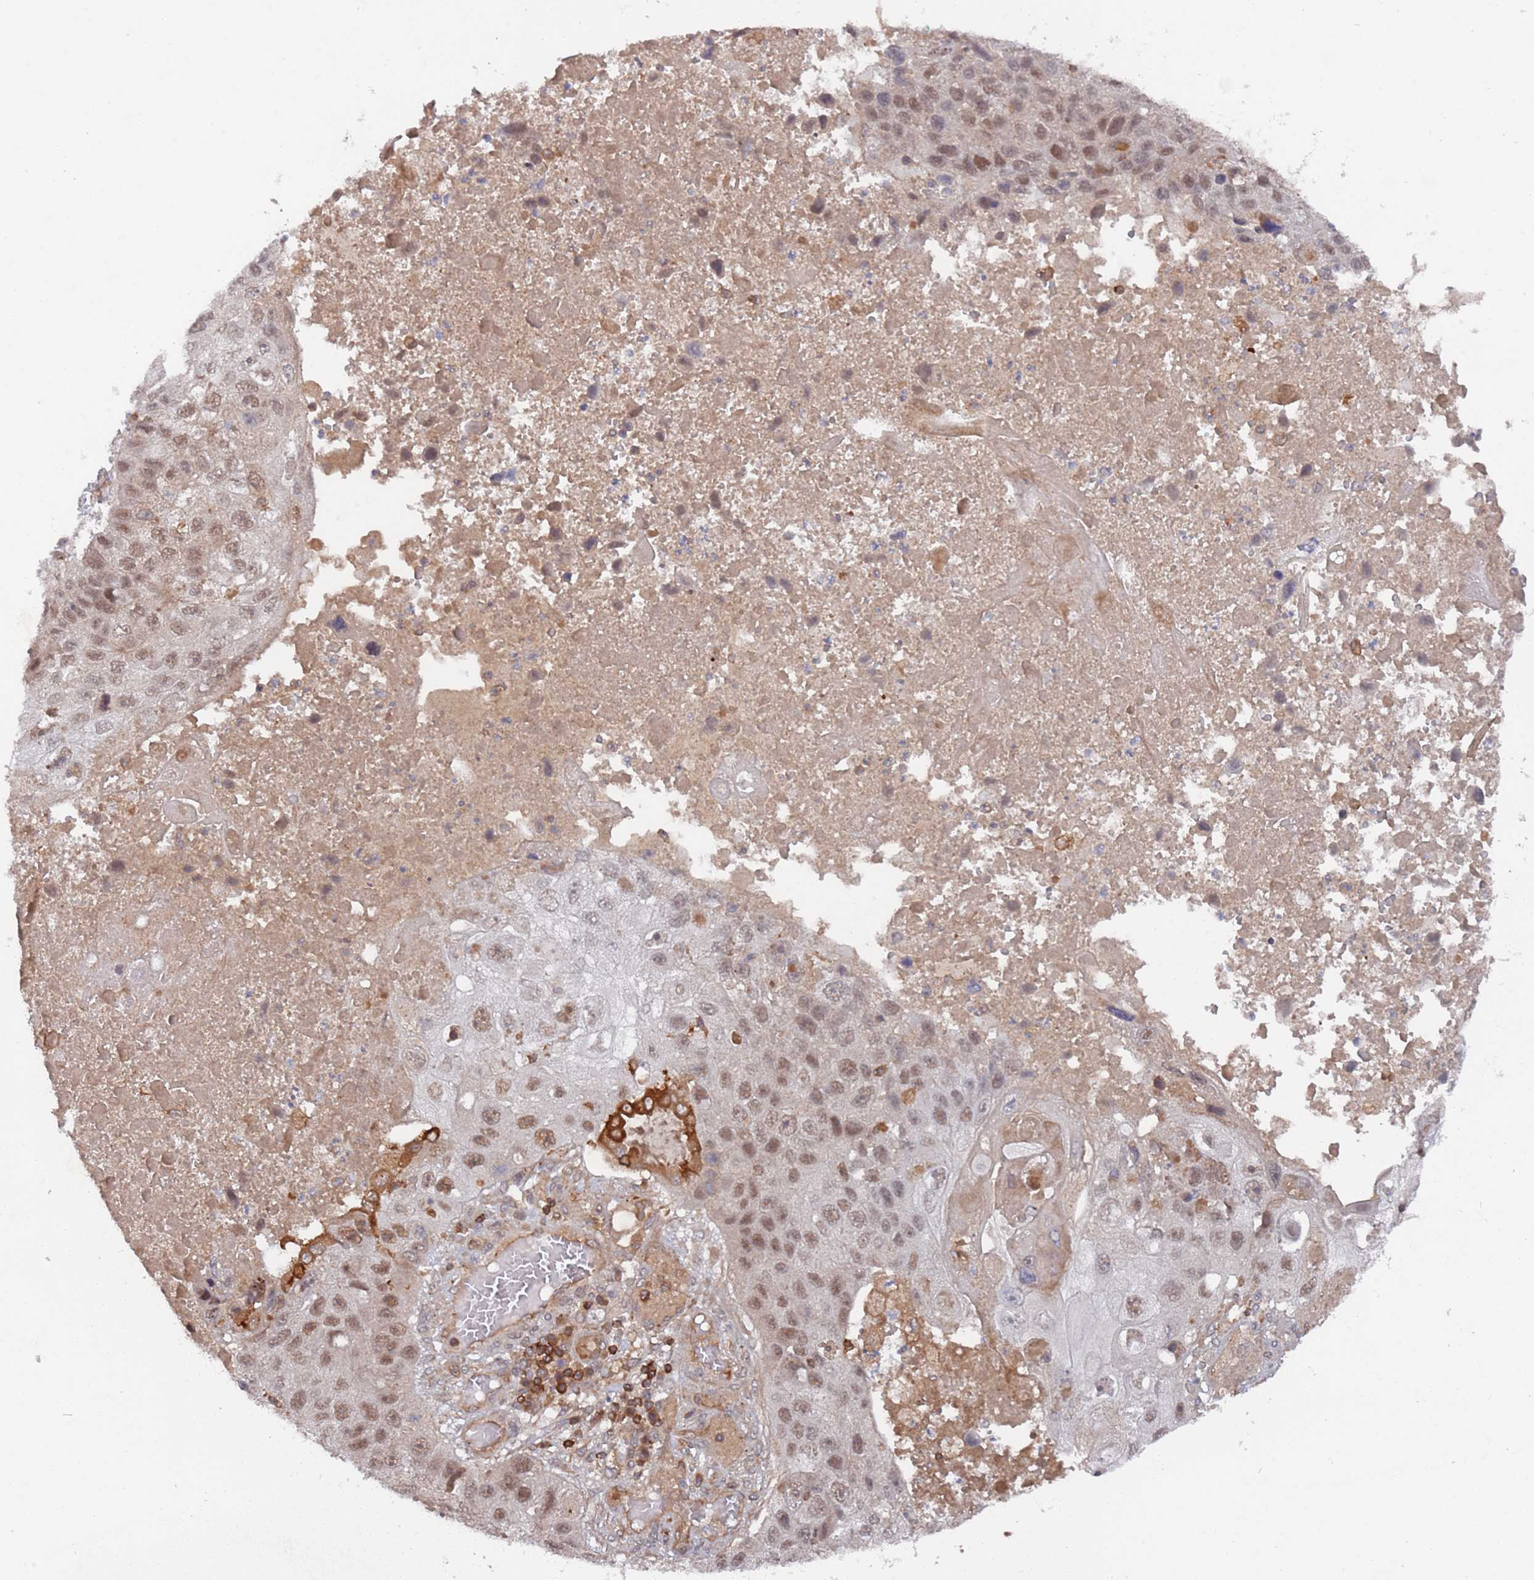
{"staining": {"intensity": "strong", "quantity": "<25%", "location": "cytoplasmic/membranous,nuclear"}, "tissue": "lung cancer", "cell_type": "Tumor cells", "image_type": "cancer", "snomed": [{"axis": "morphology", "description": "Squamous cell carcinoma, NOS"}, {"axis": "topography", "description": "Lung"}], "caption": "Human lung cancer (squamous cell carcinoma) stained with a protein marker displays strong staining in tumor cells.", "gene": "DDX60", "patient": {"sex": "male", "age": 61}}